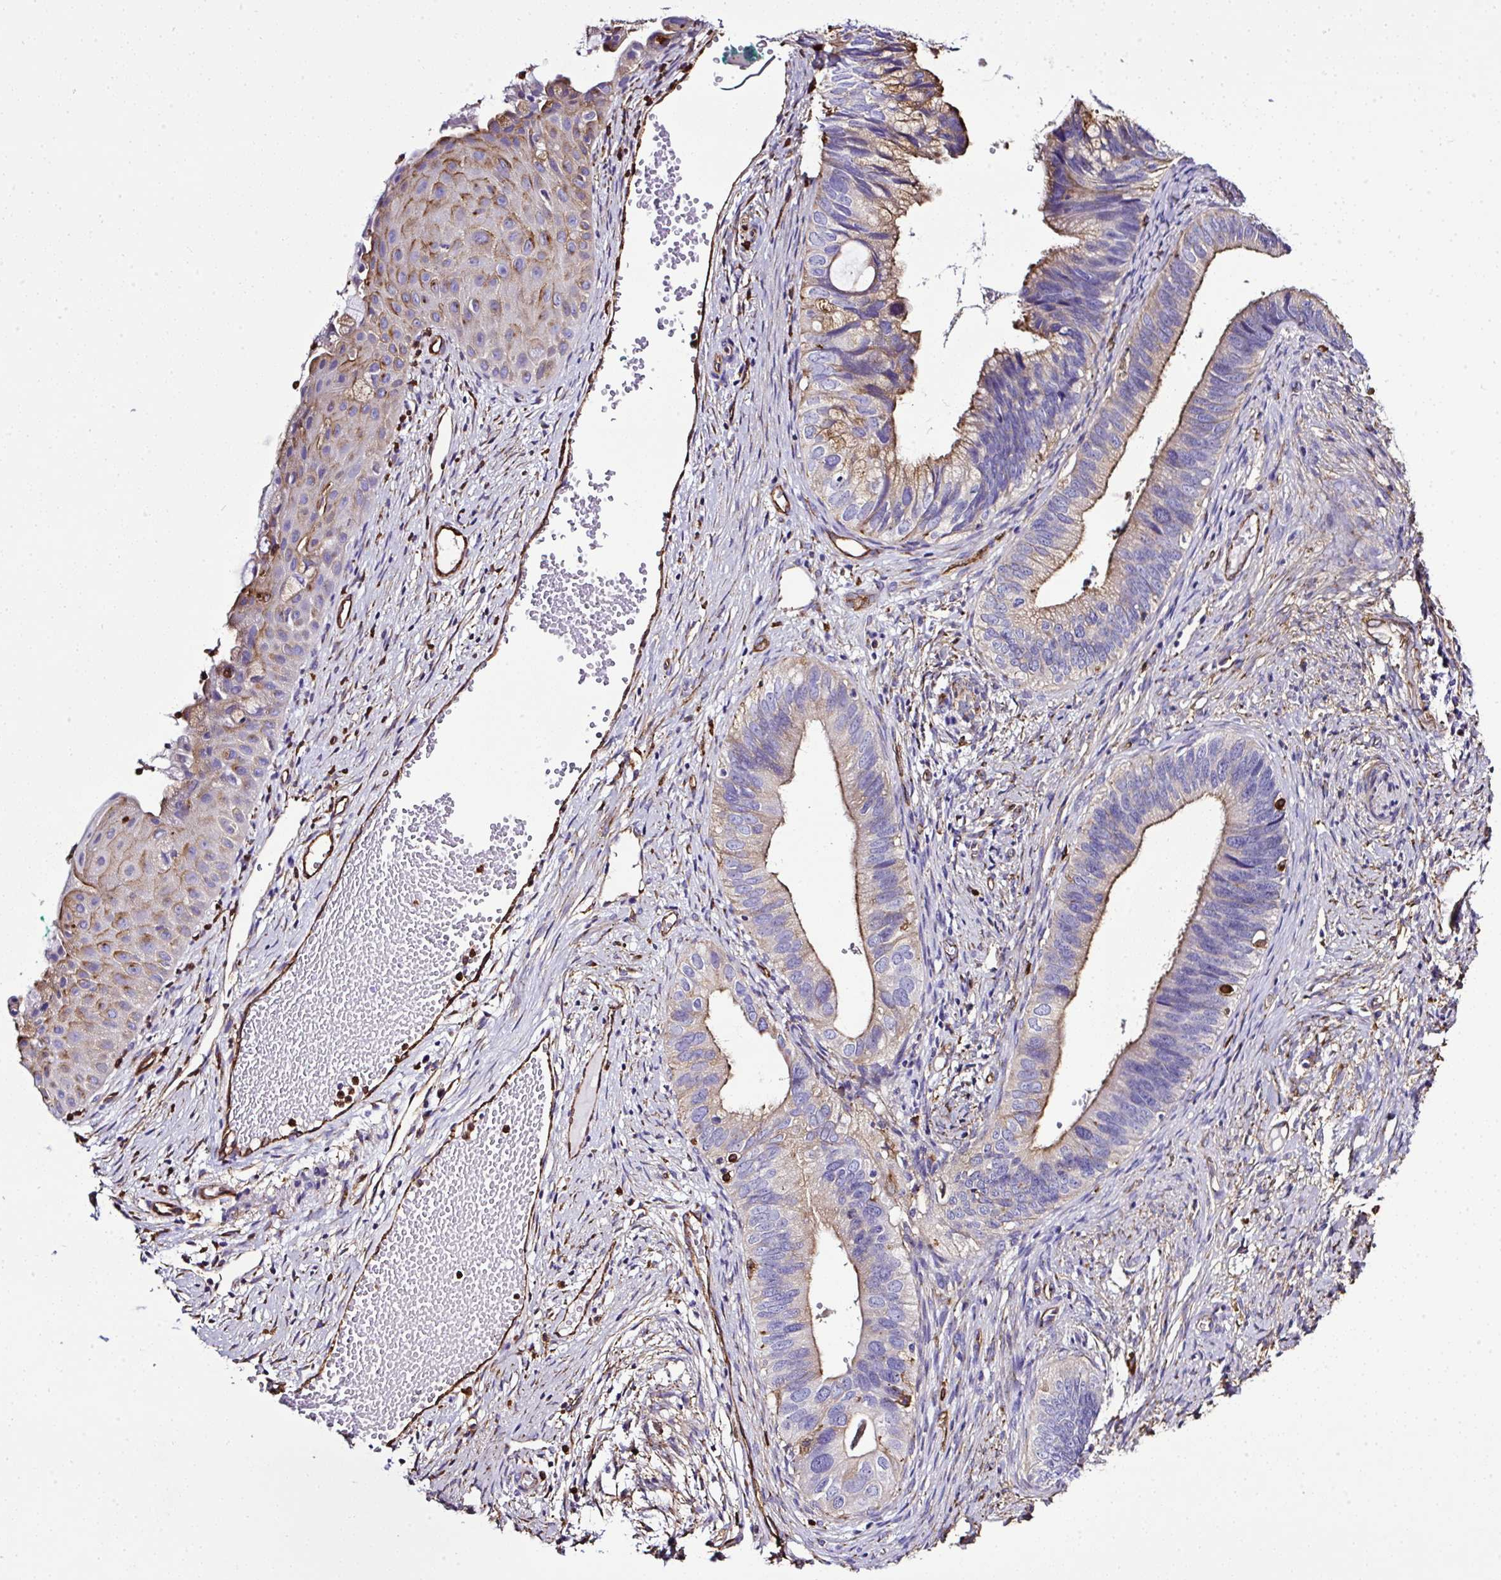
{"staining": {"intensity": "moderate", "quantity": "25%-75%", "location": "cytoplasmic/membranous"}, "tissue": "cervical cancer", "cell_type": "Tumor cells", "image_type": "cancer", "snomed": [{"axis": "morphology", "description": "Adenocarcinoma, NOS"}, {"axis": "topography", "description": "Cervix"}], "caption": "Tumor cells exhibit medium levels of moderate cytoplasmic/membranous expression in approximately 25%-75% of cells in human cervical cancer. The protein of interest is stained brown, and the nuclei are stained in blue (DAB (3,3'-diaminobenzidine) IHC with brightfield microscopy, high magnification).", "gene": "MAGEB5", "patient": {"sex": "female", "age": 42}}